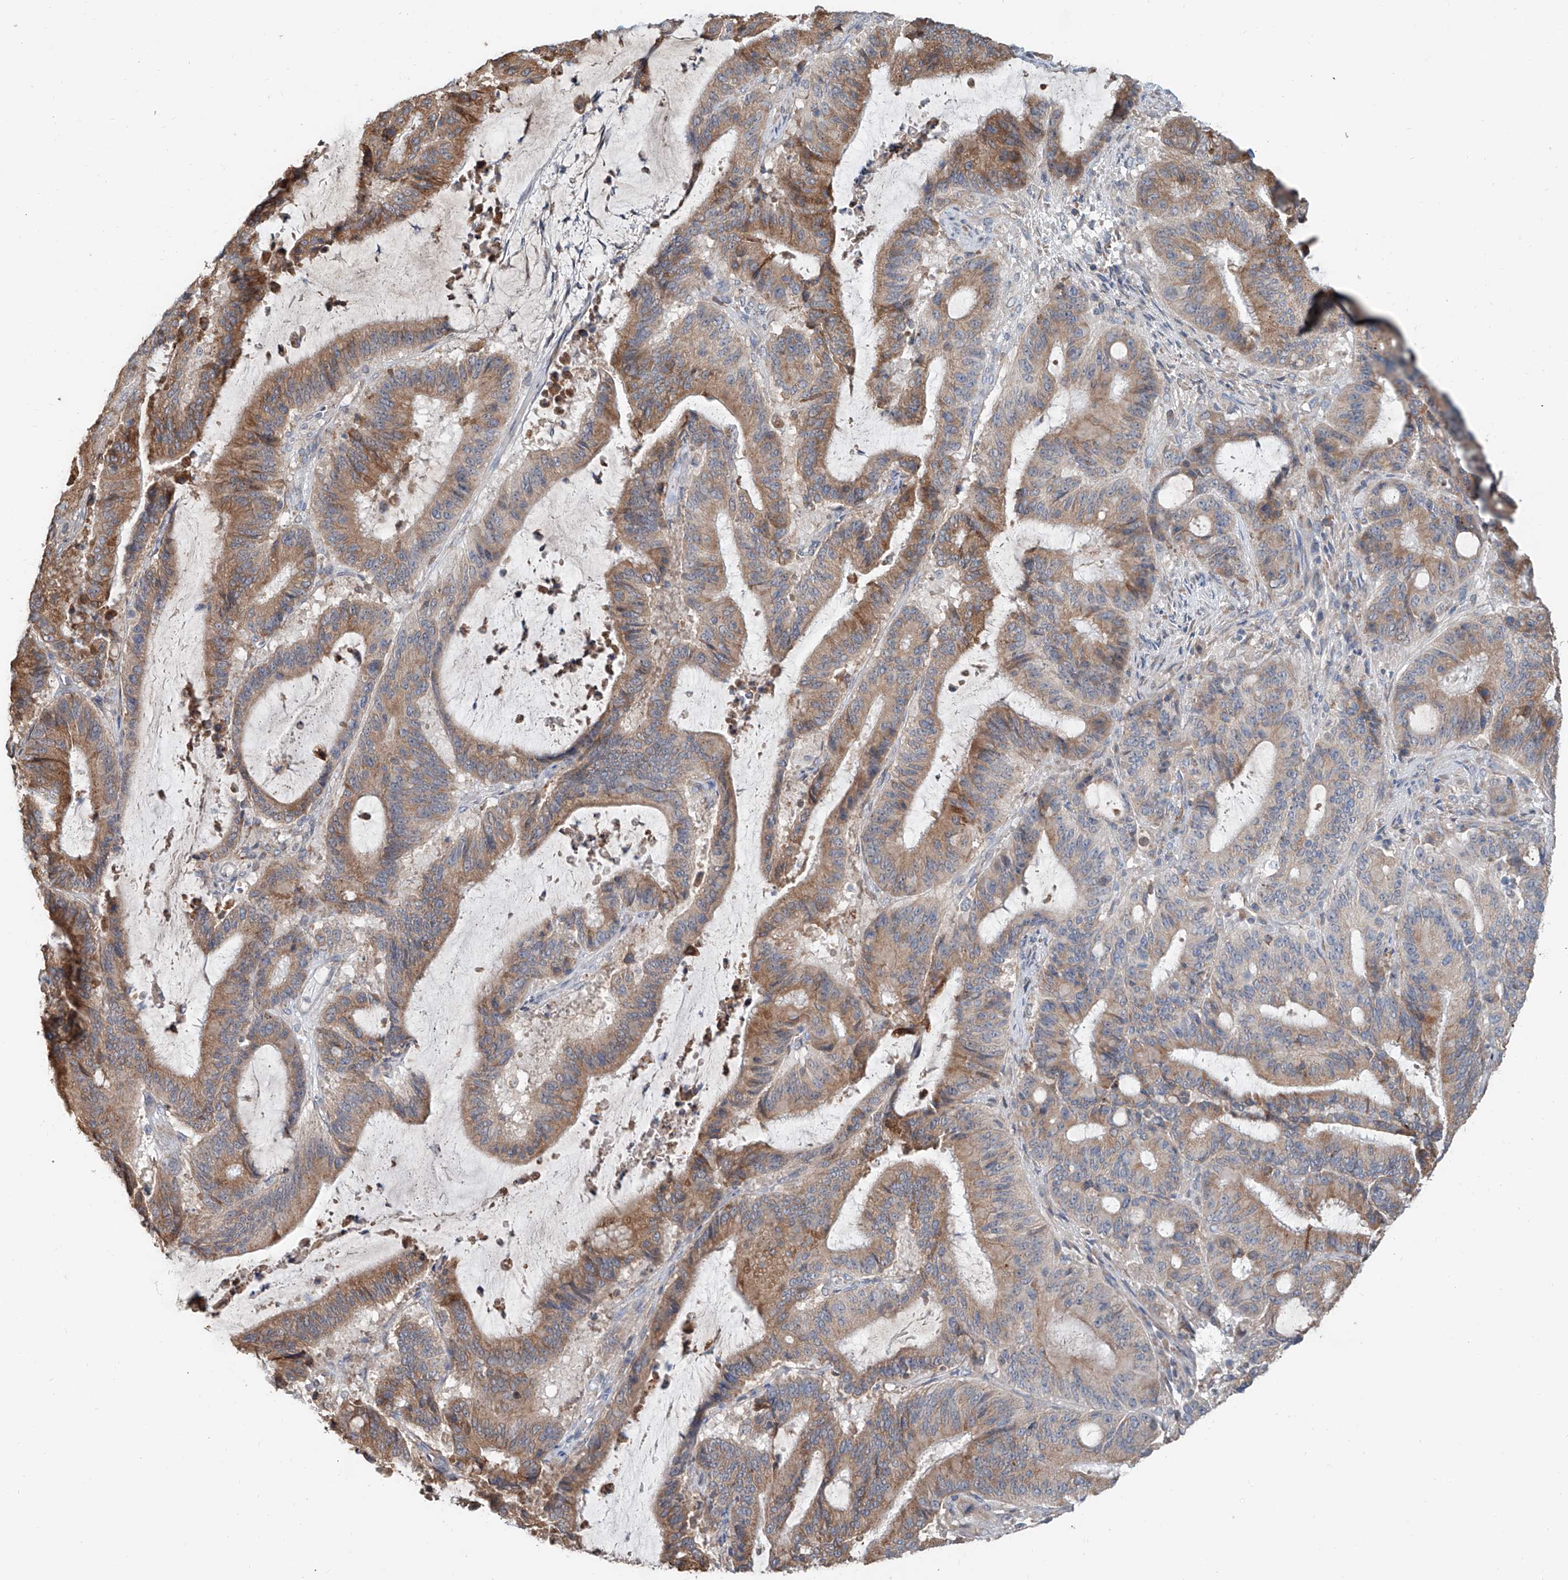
{"staining": {"intensity": "moderate", "quantity": "25%-75%", "location": "cytoplasmic/membranous"}, "tissue": "liver cancer", "cell_type": "Tumor cells", "image_type": "cancer", "snomed": [{"axis": "morphology", "description": "Normal tissue, NOS"}, {"axis": "morphology", "description": "Cholangiocarcinoma"}, {"axis": "topography", "description": "Liver"}, {"axis": "topography", "description": "Peripheral nerve tissue"}], "caption": "The image displays immunohistochemical staining of liver cancer (cholangiocarcinoma). There is moderate cytoplasmic/membranous staining is seen in approximately 25%-75% of tumor cells.", "gene": "KCNK10", "patient": {"sex": "female", "age": 73}}